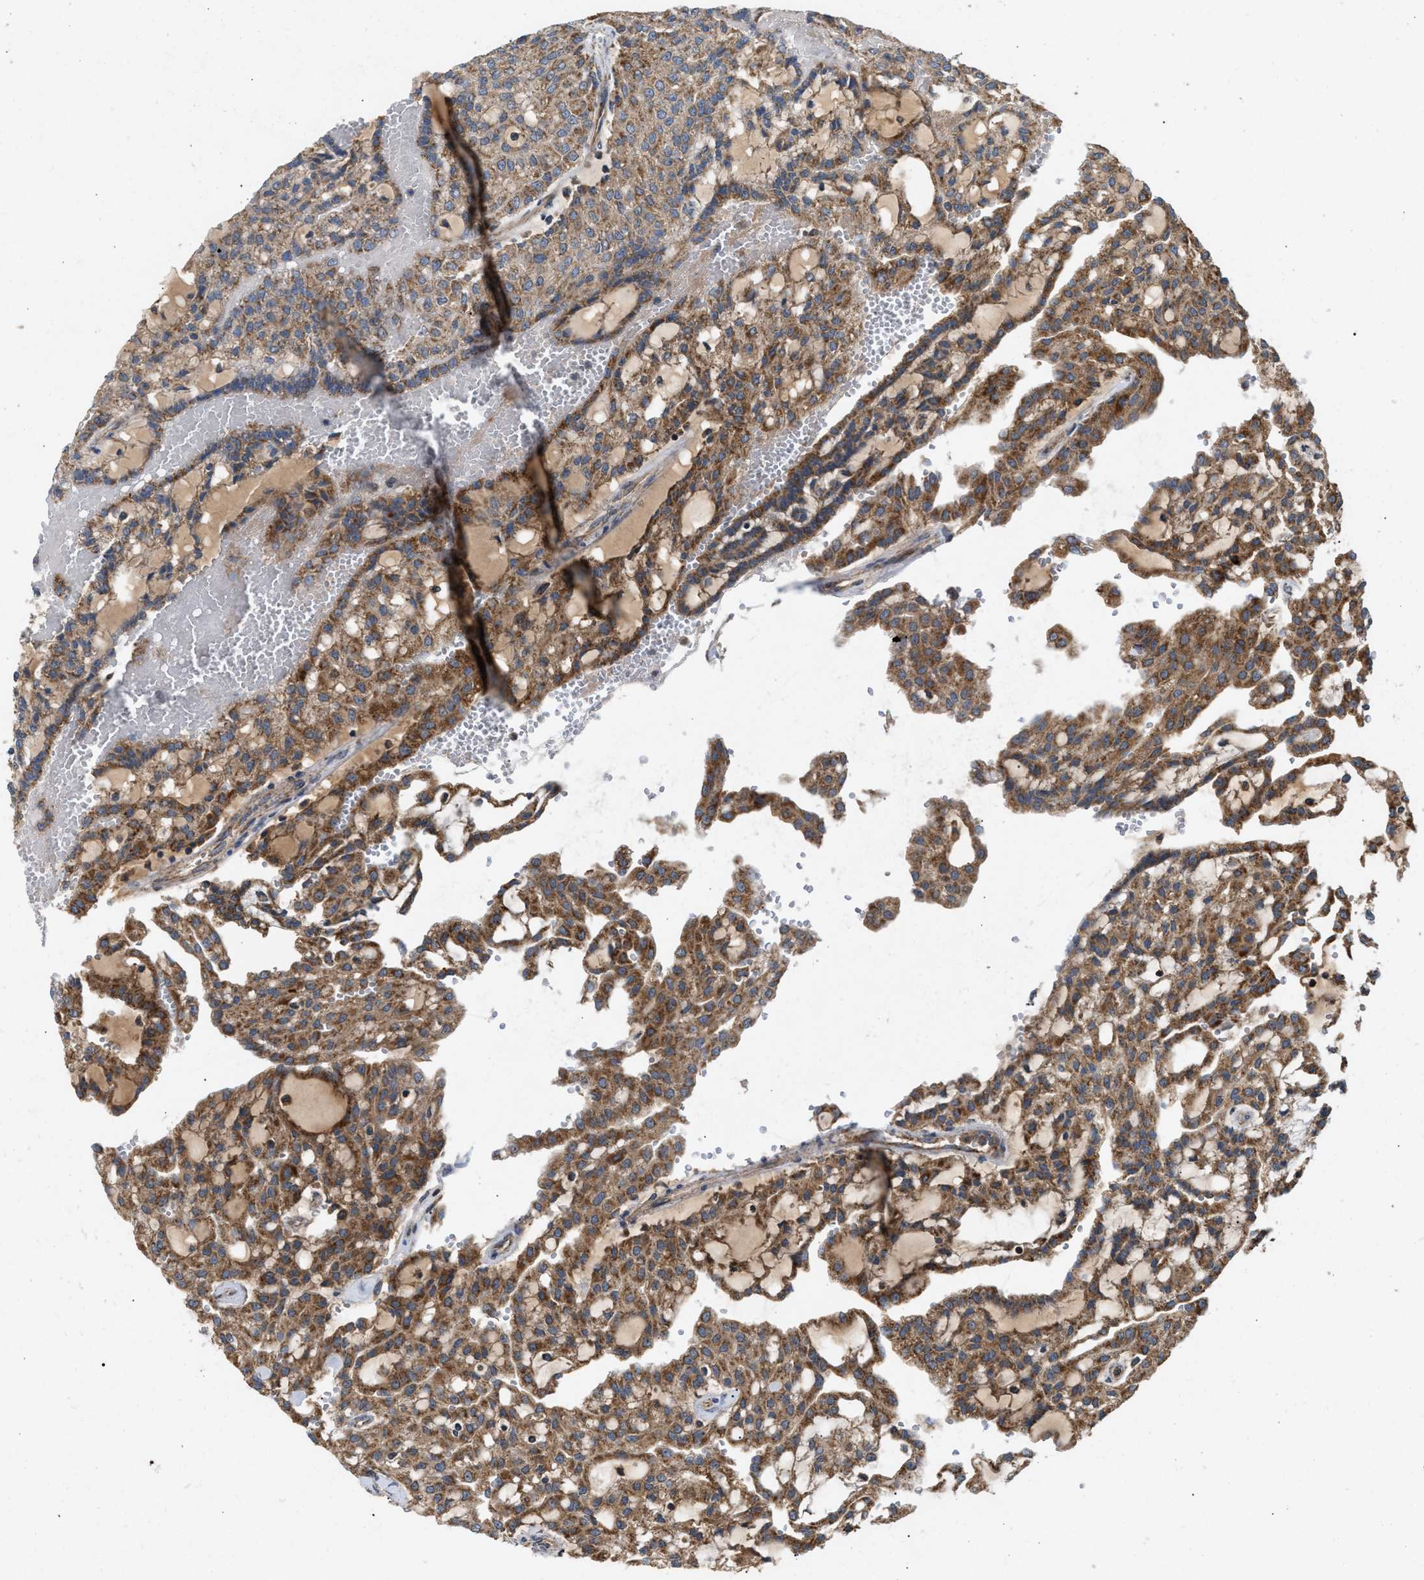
{"staining": {"intensity": "moderate", "quantity": ">75%", "location": "cytoplasmic/membranous"}, "tissue": "renal cancer", "cell_type": "Tumor cells", "image_type": "cancer", "snomed": [{"axis": "morphology", "description": "Adenocarcinoma, NOS"}, {"axis": "topography", "description": "Kidney"}], "caption": "Human adenocarcinoma (renal) stained with a brown dye displays moderate cytoplasmic/membranous positive expression in approximately >75% of tumor cells.", "gene": "TACO1", "patient": {"sex": "male", "age": 63}}